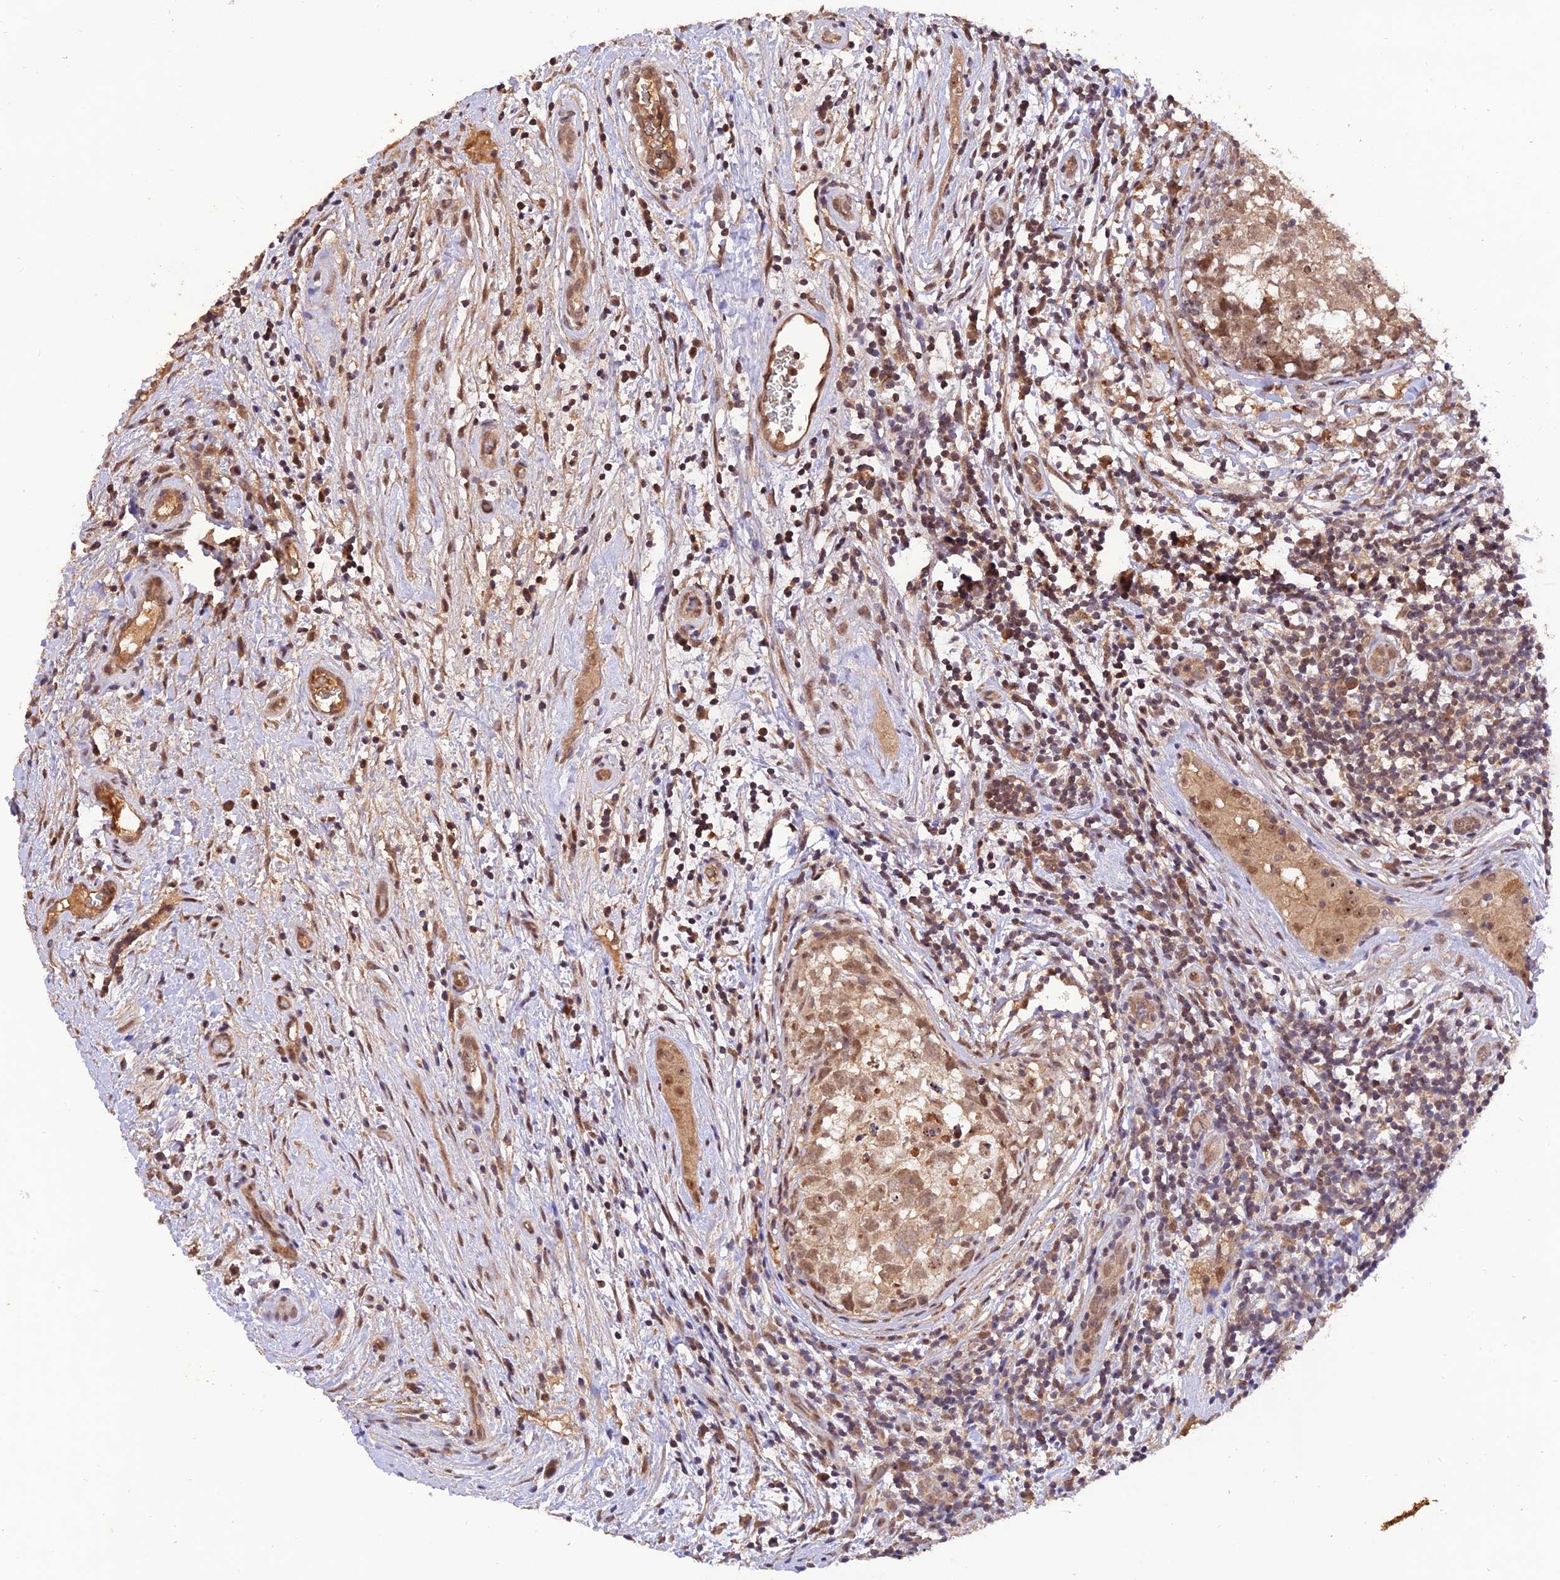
{"staining": {"intensity": "weak", "quantity": ">75%", "location": "nuclear"}, "tissue": "testis cancer", "cell_type": "Tumor cells", "image_type": "cancer", "snomed": [{"axis": "morphology", "description": "Seminoma, NOS"}, {"axis": "morphology", "description": "Carcinoma, Embryonal, NOS"}, {"axis": "topography", "description": "Testis"}], "caption": "Testis cancer (embryonal carcinoma) tissue reveals weak nuclear expression in approximately >75% of tumor cells", "gene": "REV1", "patient": {"sex": "male", "age": 29}}